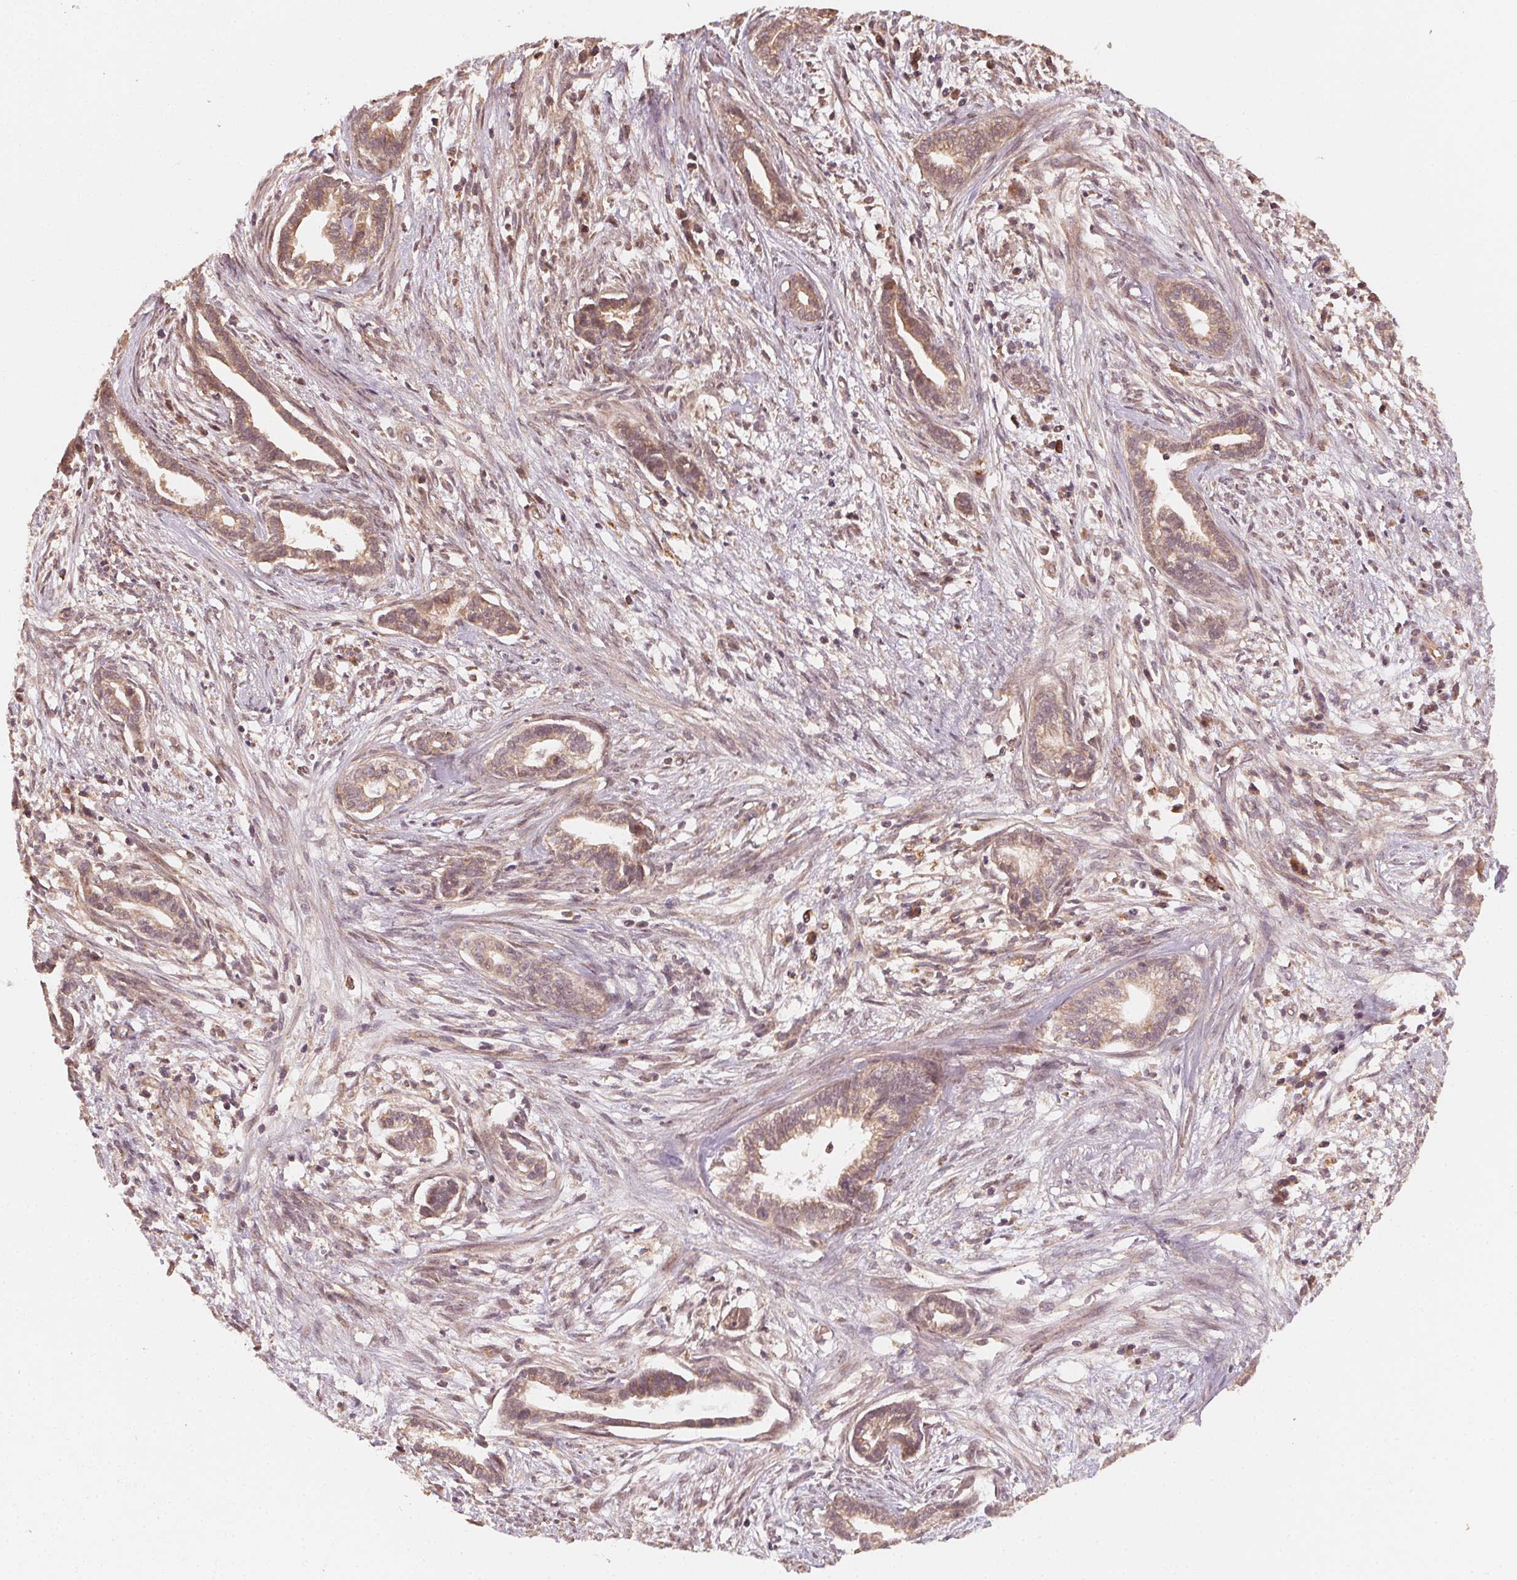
{"staining": {"intensity": "moderate", "quantity": ">75%", "location": "cytoplasmic/membranous"}, "tissue": "cervical cancer", "cell_type": "Tumor cells", "image_type": "cancer", "snomed": [{"axis": "morphology", "description": "Adenocarcinoma, NOS"}, {"axis": "topography", "description": "Cervix"}], "caption": "This micrograph exhibits immunohistochemistry staining of cervical adenocarcinoma, with medium moderate cytoplasmic/membranous staining in about >75% of tumor cells.", "gene": "WBP2", "patient": {"sex": "female", "age": 62}}